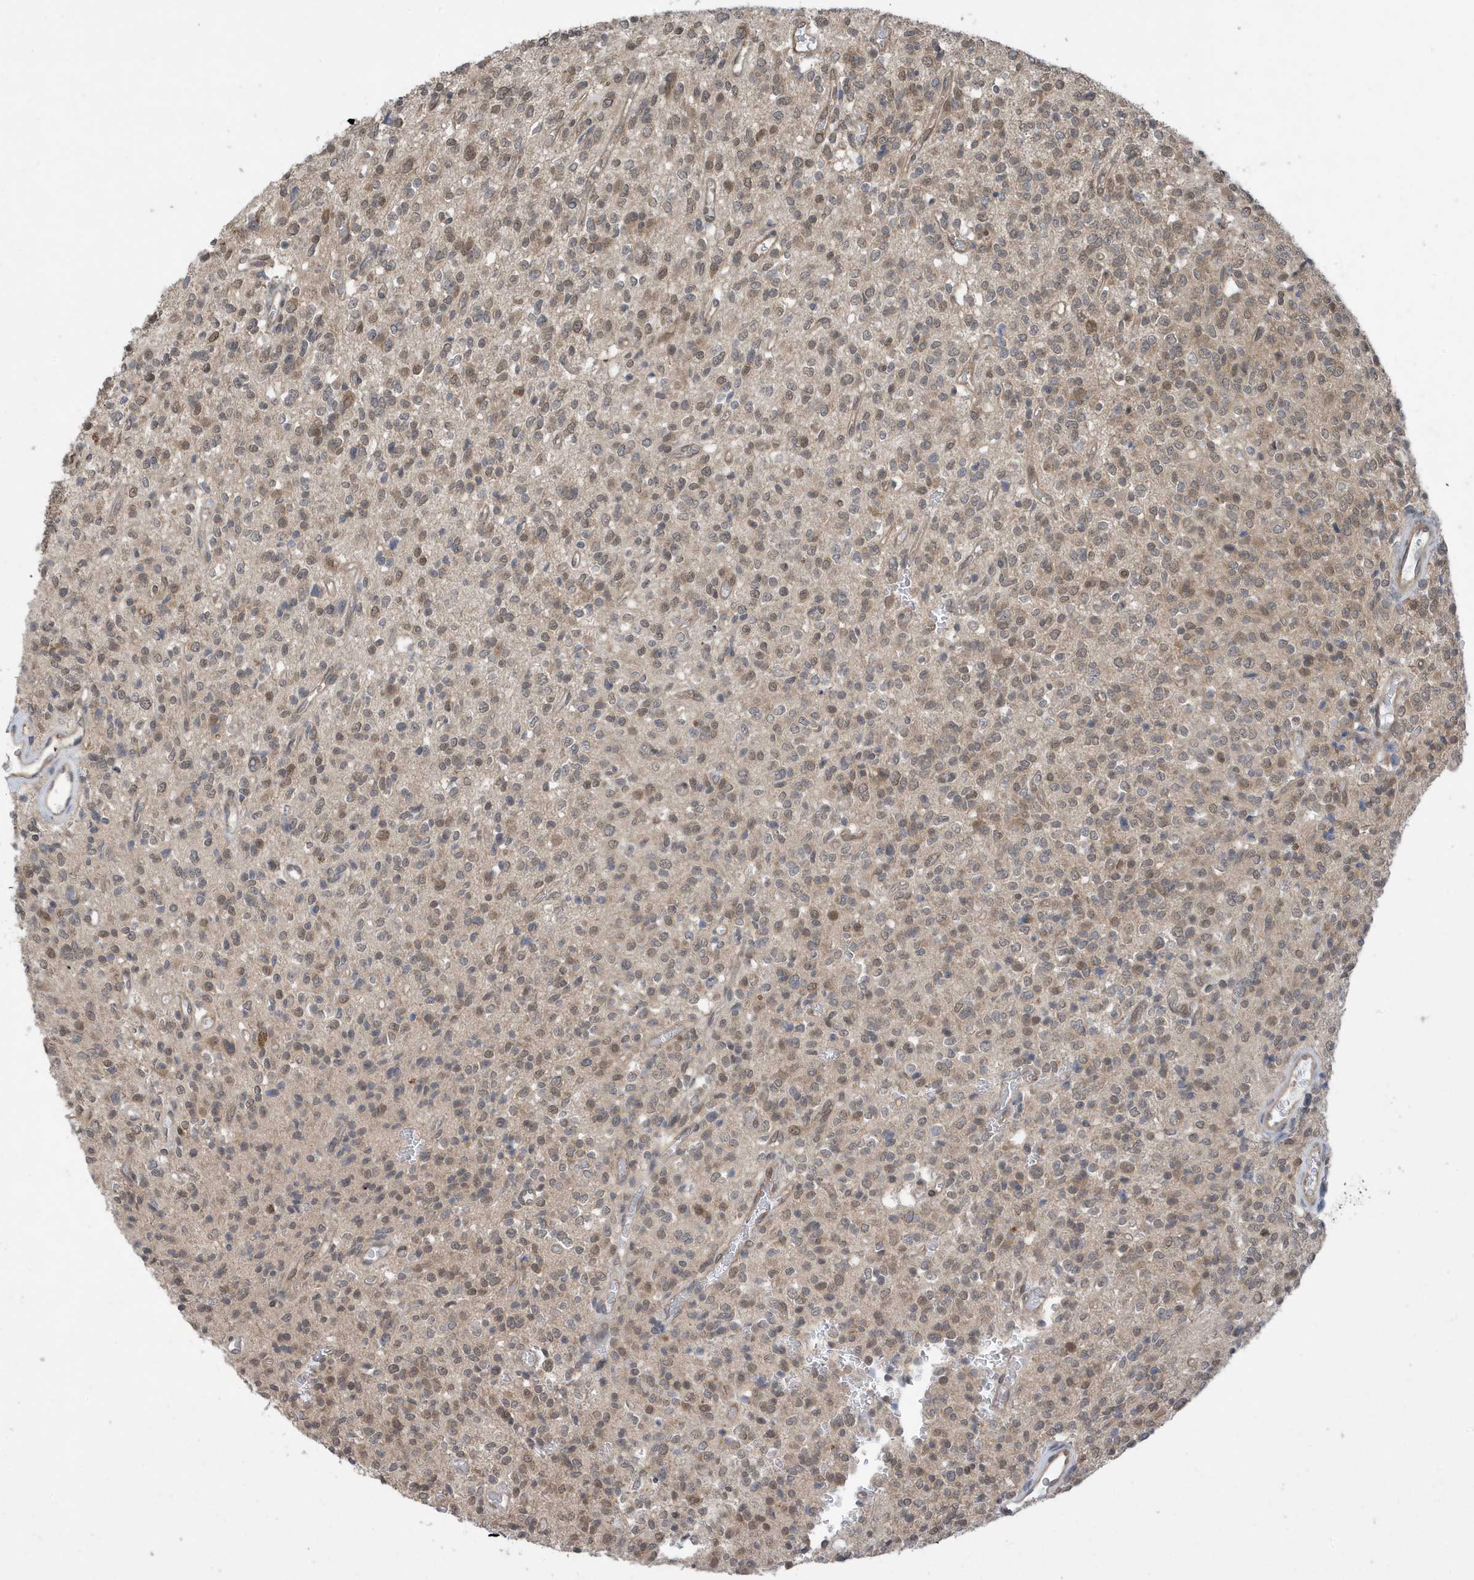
{"staining": {"intensity": "weak", "quantity": "<25%", "location": "nuclear"}, "tissue": "glioma", "cell_type": "Tumor cells", "image_type": "cancer", "snomed": [{"axis": "morphology", "description": "Glioma, malignant, High grade"}, {"axis": "topography", "description": "Brain"}], "caption": "This image is of glioma stained with IHC to label a protein in brown with the nuclei are counter-stained blue. There is no positivity in tumor cells. (DAB immunohistochemistry (IHC) with hematoxylin counter stain).", "gene": "UBQLN1", "patient": {"sex": "male", "age": 34}}